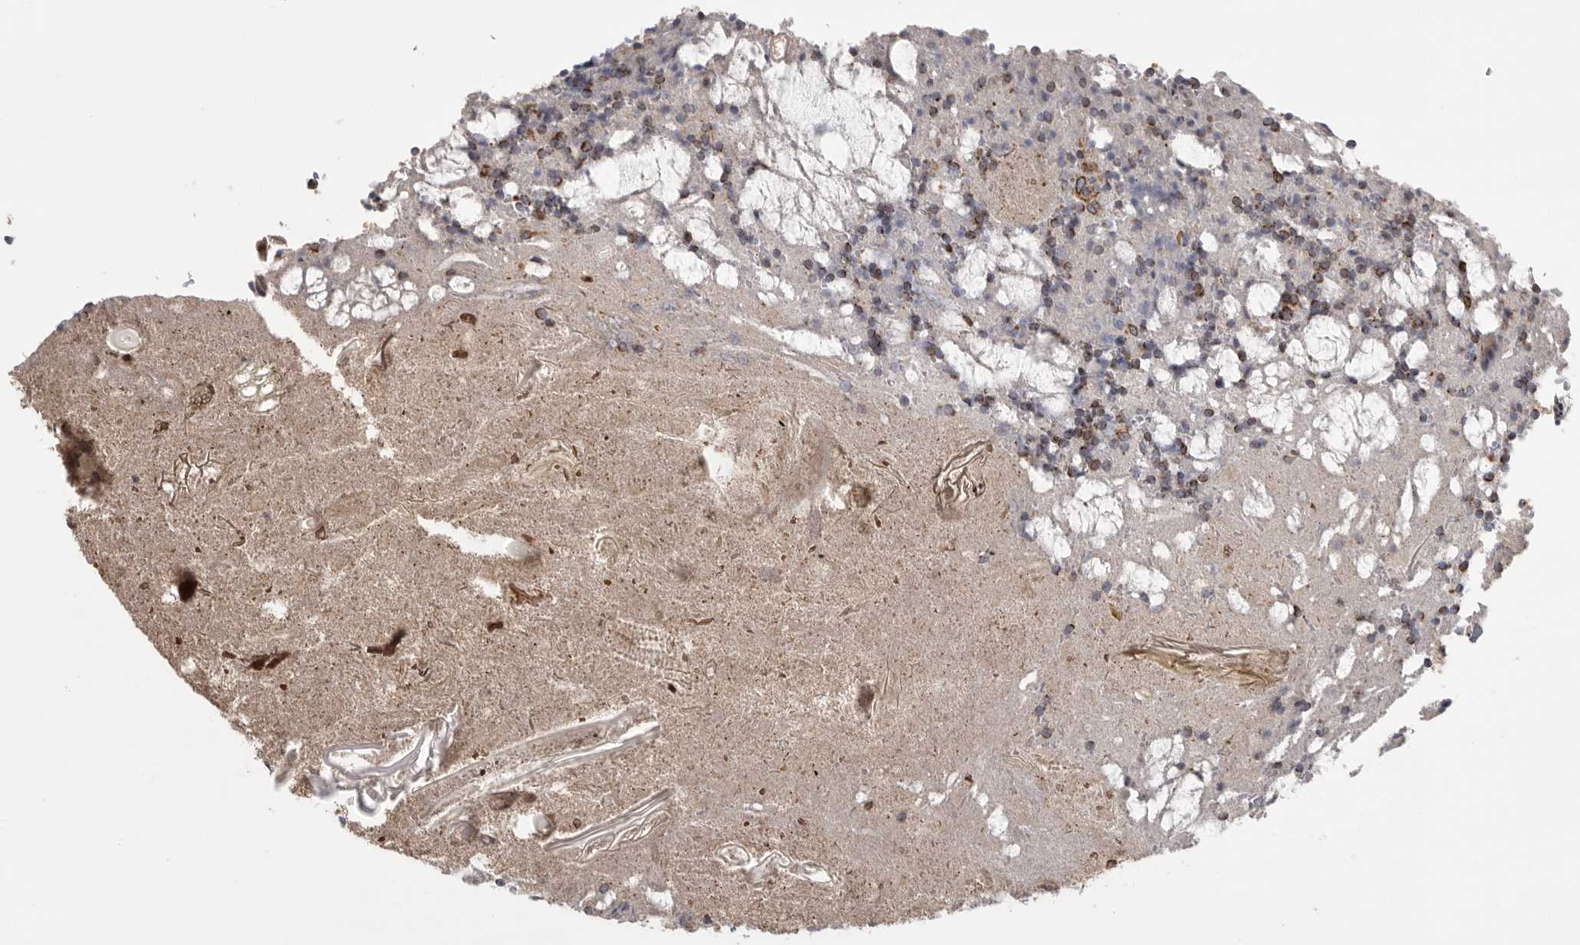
{"staining": {"intensity": "strong", "quantity": ">75%", "location": "cytoplasmic/membranous"}, "tissue": "appendix", "cell_type": "Glandular cells", "image_type": "normal", "snomed": [{"axis": "morphology", "description": "Normal tissue, NOS"}, {"axis": "topography", "description": "Appendix"}], "caption": "Brown immunohistochemical staining in unremarkable human appendix displays strong cytoplasmic/membranous expression in approximately >75% of glandular cells.", "gene": "FKBP8", "patient": {"sex": "female", "age": 17}}